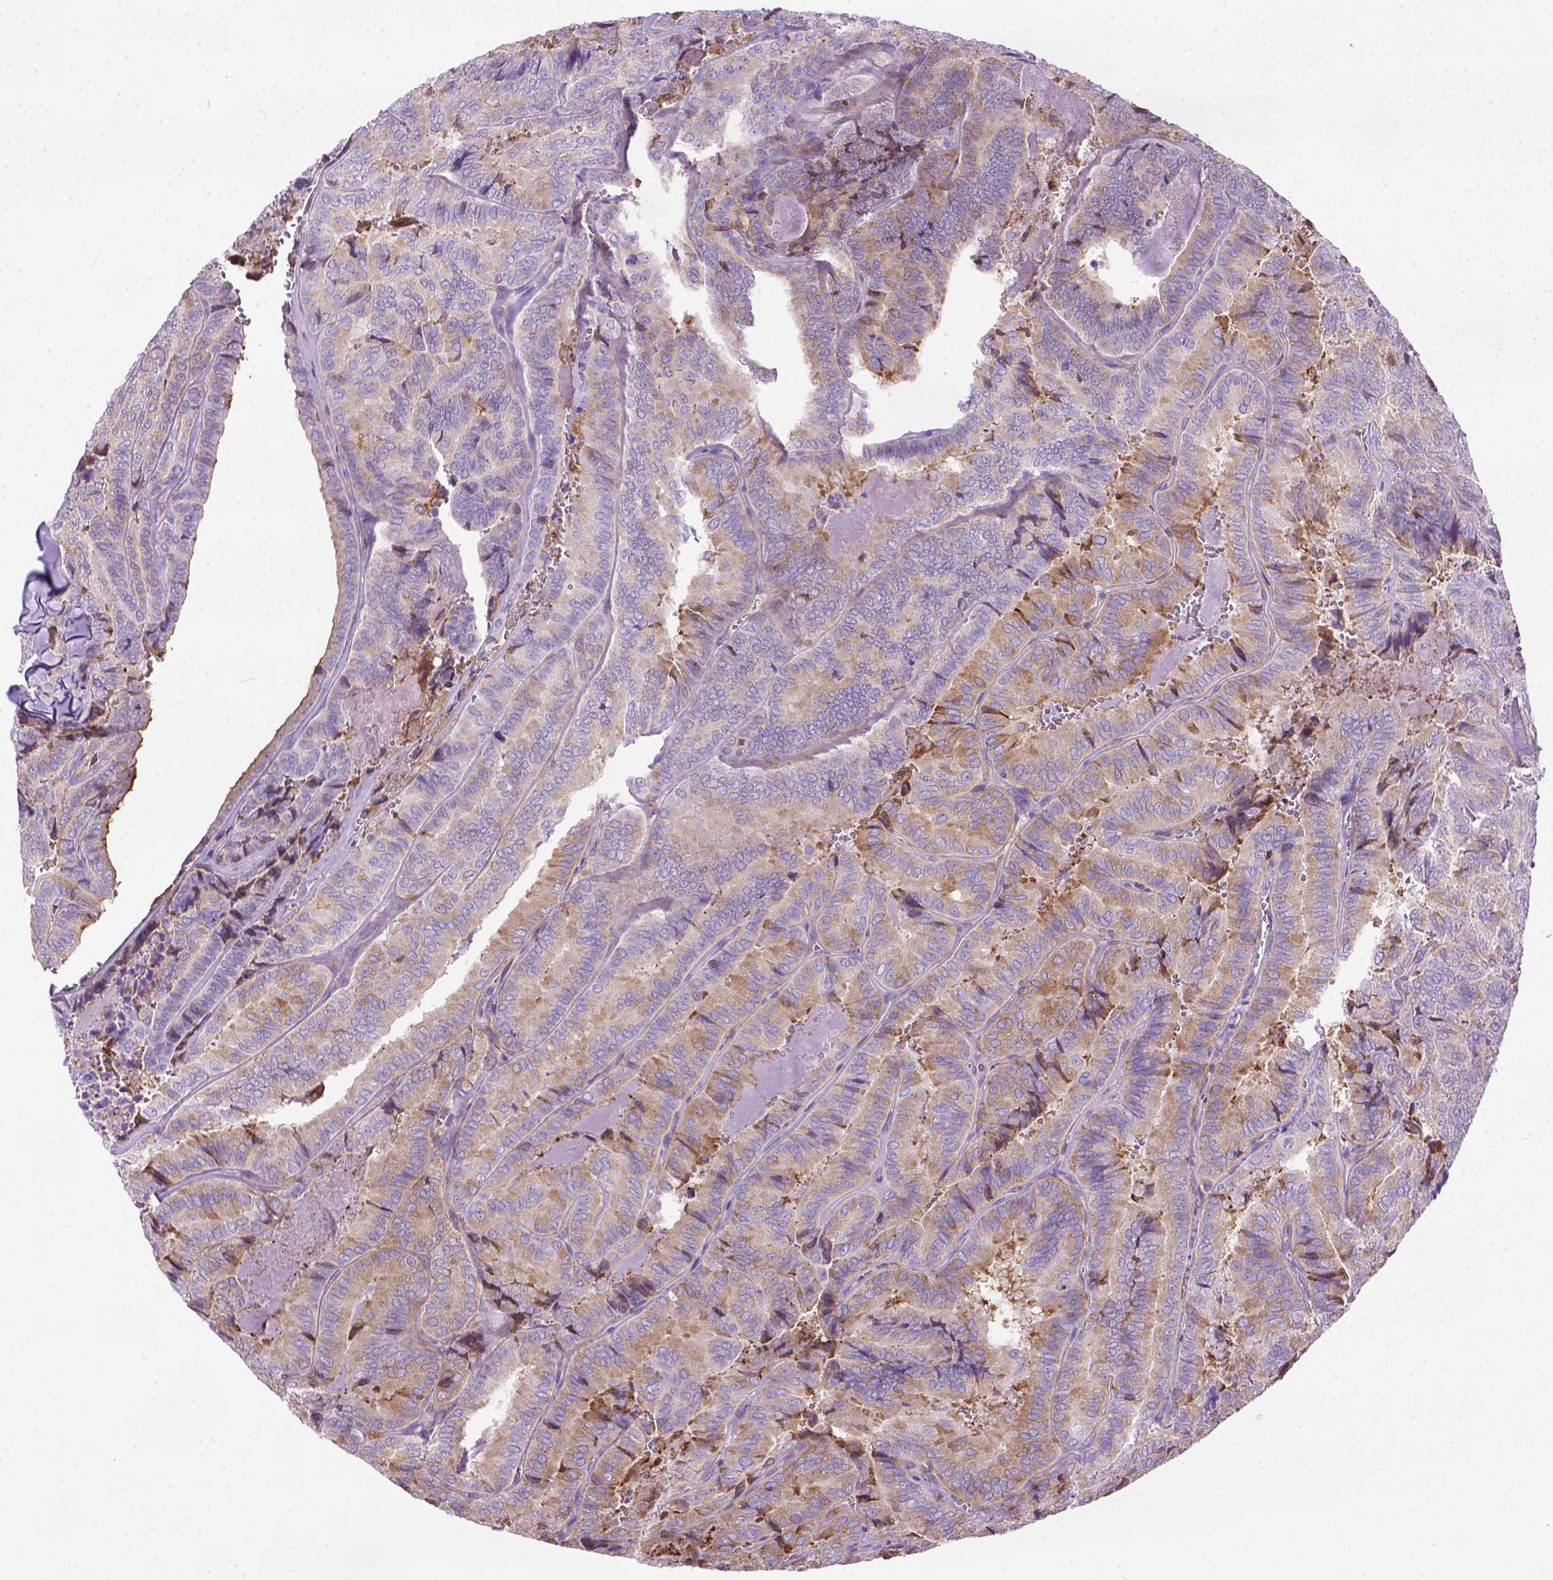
{"staining": {"intensity": "moderate", "quantity": ">75%", "location": "cytoplasmic/membranous"}, "tissue": "thyroid cancer", "cell_type": "Tumor cells", "image_type": "cancer", "snomed": [{"axis": "morphology", "description": "Papillary adenocarcinoma, NOS"}, {"axis": "topography", "description": "Thyroid gland"}], "caption": "Protein expression analysis of thyroid cancer (papillary adenocarcinoma) demonstrates moderate cytoplasmic/membranous staining in approximately >75% of tumor cells.", "gene": "PLK4", "patient": {"sex": "female", "age": 75}}